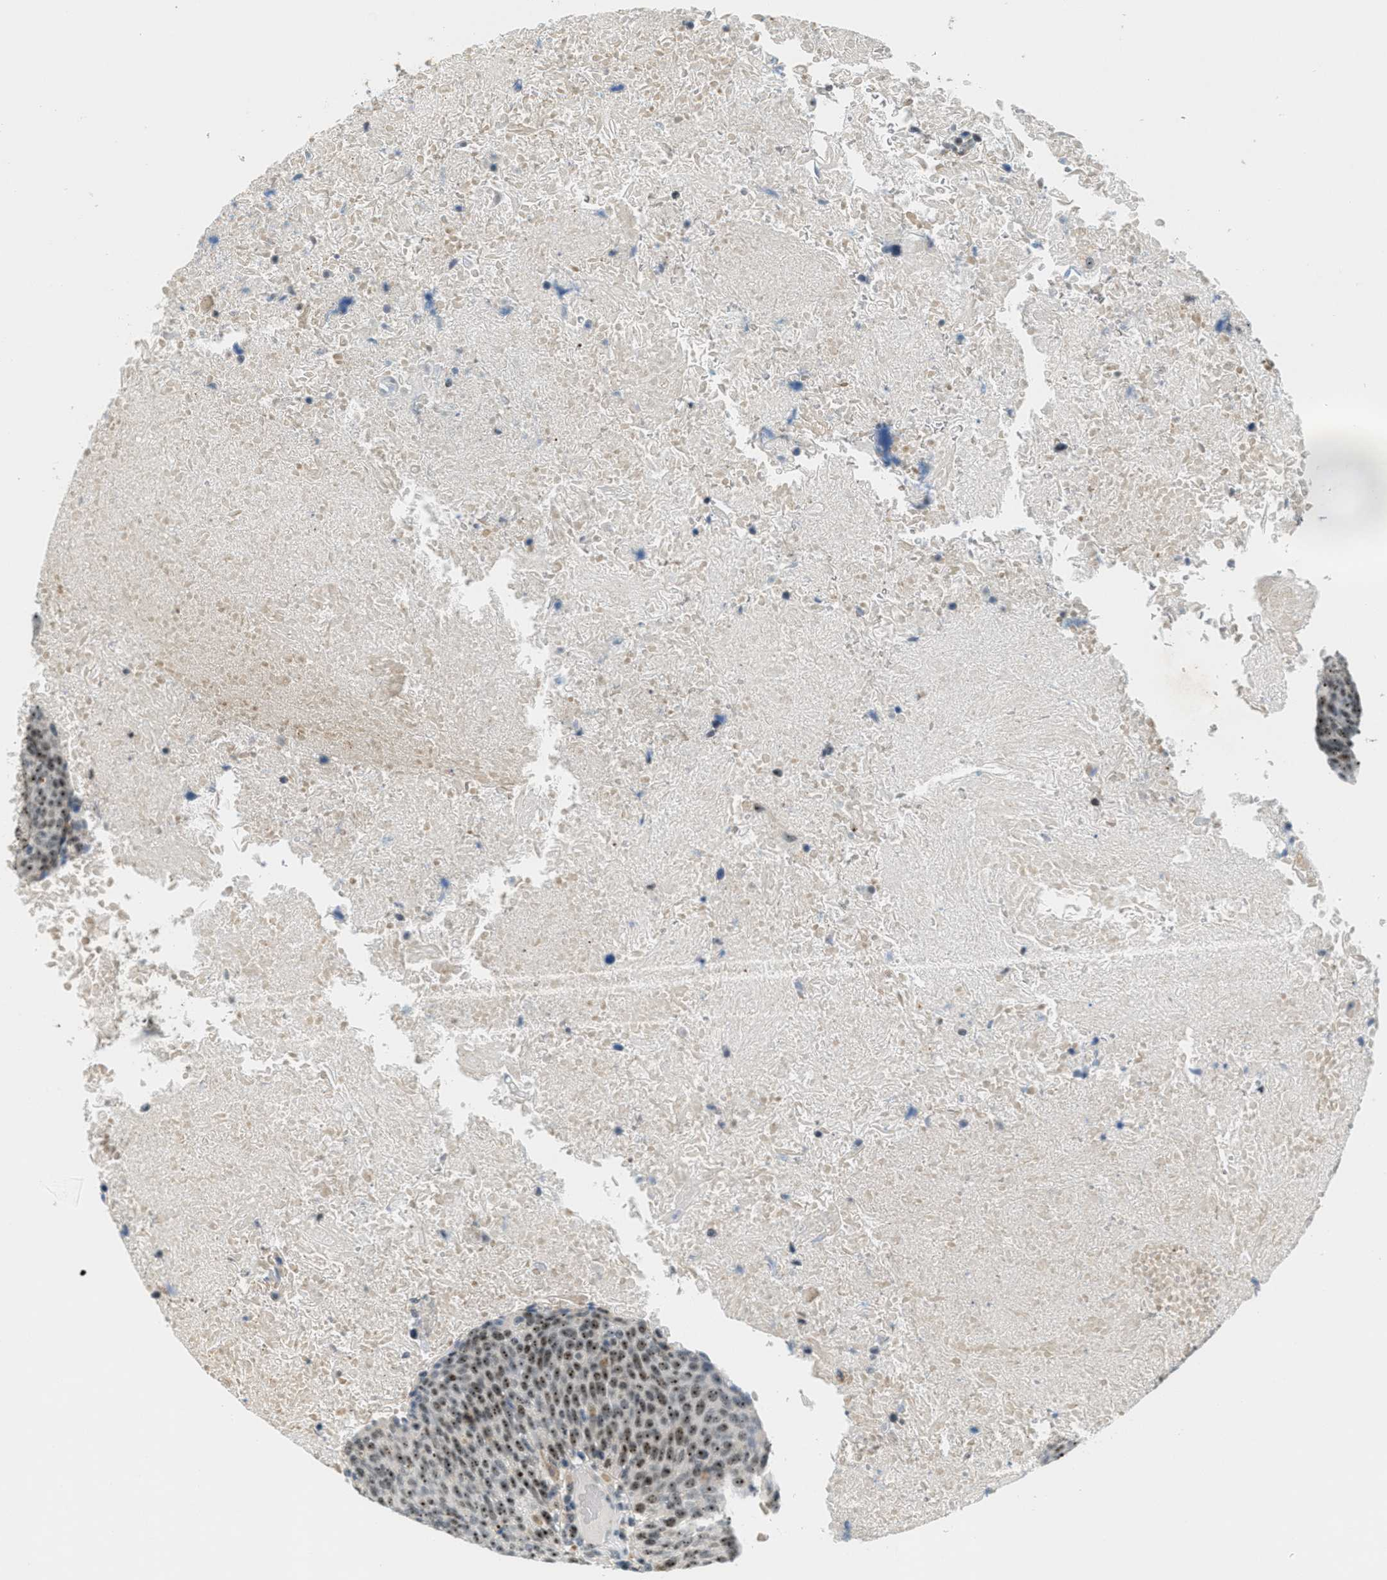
{"staining": {"intensity": "strong", "quantity": "25%-75%", "location": "nuclear"}, "tissue": "head and neck cancer", "cell_type": "Tumor cells", "image_type": "cancer", "snomed": [{"axis": "morphology", "description": "Squamous cell carcinoma, NOS"}, {"axis": "morphology", "description": "Squamous cell carcinoma, metastatic, NOS"}, {"axis": "topography", "description": "Lymph node"}, {"axis": "topography", "description": "Head-Neck"}], "caption": "Human head and neck squamous cell carcinoma stained with a protein marker demonstrates strong staining in tumor cells.", "gene": "DDX47", "patient": {"sex": "male", "age": 62}}